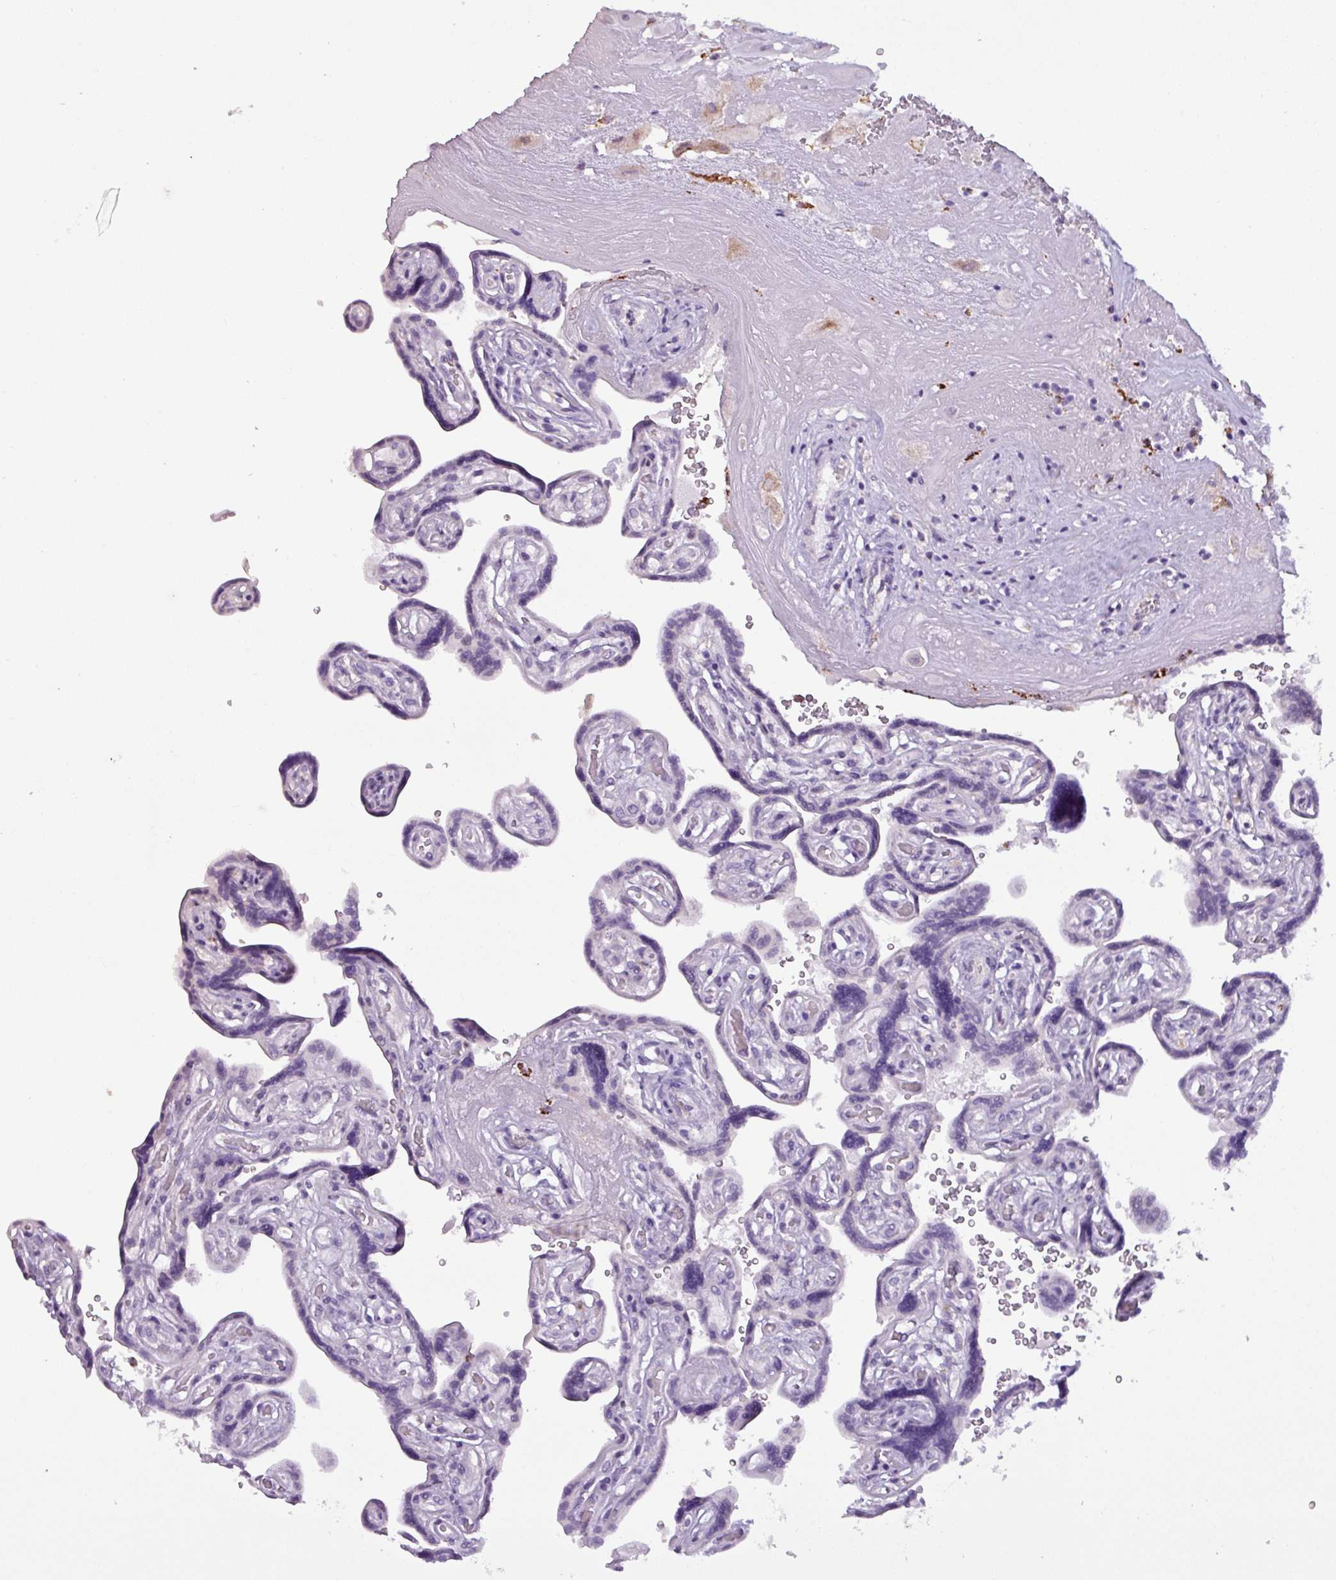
{"staining": {"intensity": "weak", "quantity": "25%-75%", "location": "cytoplasmic/membranous"}, "tissue": "placenta", "cell_type": "Decidual cells", "image_type": "normal", "snomed": [{"axis": "morphology", "description": "Normal tissue, NOS"}, {"axis": "topography", "description": "Placenta"}], "caption": "Immunohistochemical staining of benign placenta displays low levels of weak cytoplasmic/membranous positivity in approximately 25%-75% of decidual cells.", "gene": "ZNF667", "patient": {"sex": "female", "age": 32}}